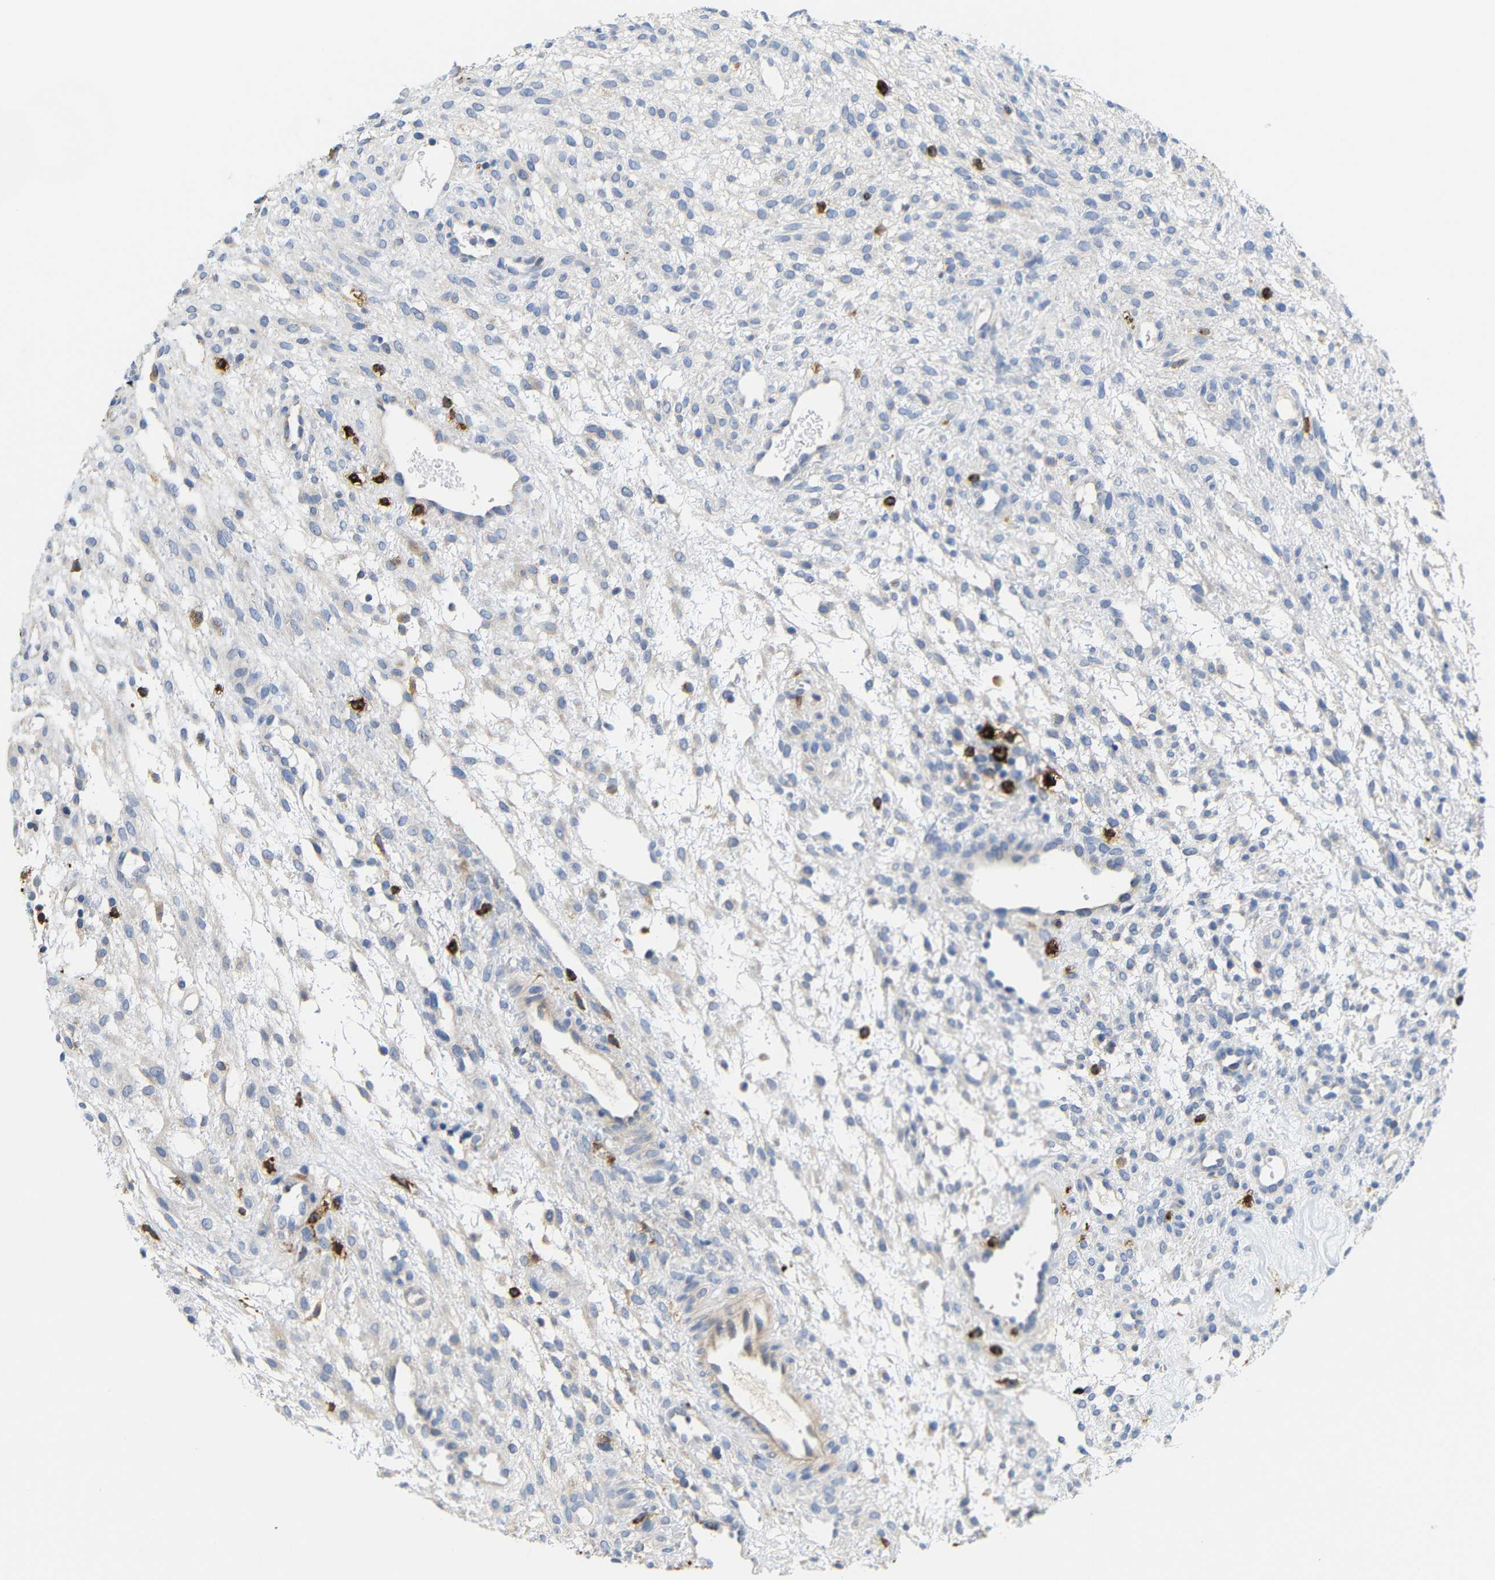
{"staining": {"intensity": "negative", "quantity": "none", "location": "none"}, "tissue": "ovary", "cell_type": "Ovarian stroma cells", "image_type": "normal", "snomed": [{"axis": "morphology", "description": "Normal tissue, NOS"}, {"axis": "morphology", "description": "Cyst, NOS"}, {"axis": "topography", "description": "Ovary"}], "caption": "This is an immunohistochemistry image of benign ovary. There is no staining in ovarian stroma cells.", "gene": "HLA", "patient": {"sex": "female", "age": 18}}